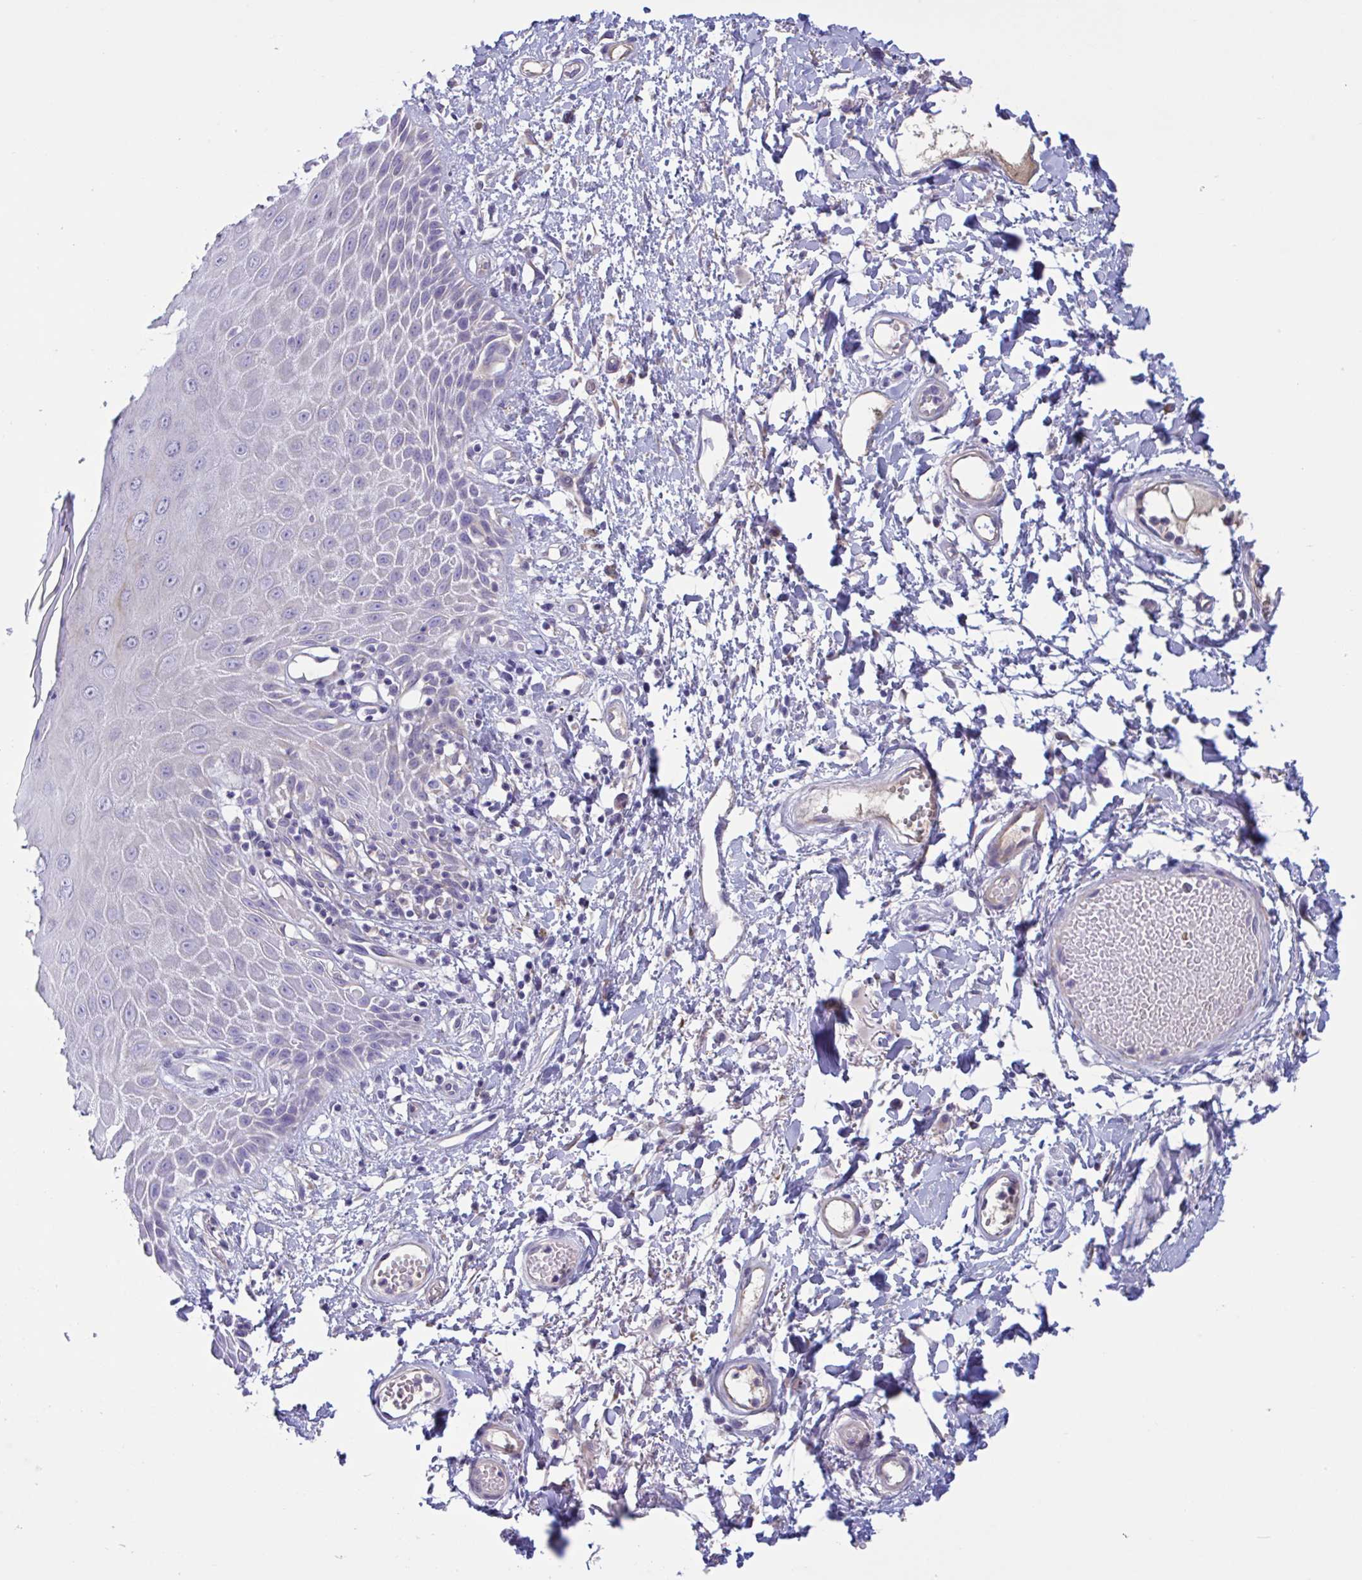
{"staining": {"intensity": "weak", "quantity": "<25%", "location": "cytoplasmic/membranous"}, "tissue": "skin", "cell_type": "Epidermal cells", "image_type": "normal", "snomed": [{"axis": "morphology", "description": "Normal tissue, NOS"}, {"axis": "topography", "description": "Anal"}, {"axis": "topography", "description": "Peripheral nerve tissue"}], "caption": "Benign skin was stained to show a protein in brown. There is no significant positivity in epidermal cells. (Brightfield microscopy of DAB IHC at high magnification).", "gene": "MS4A14", "patient": {"sex": "male", "age": 78}}